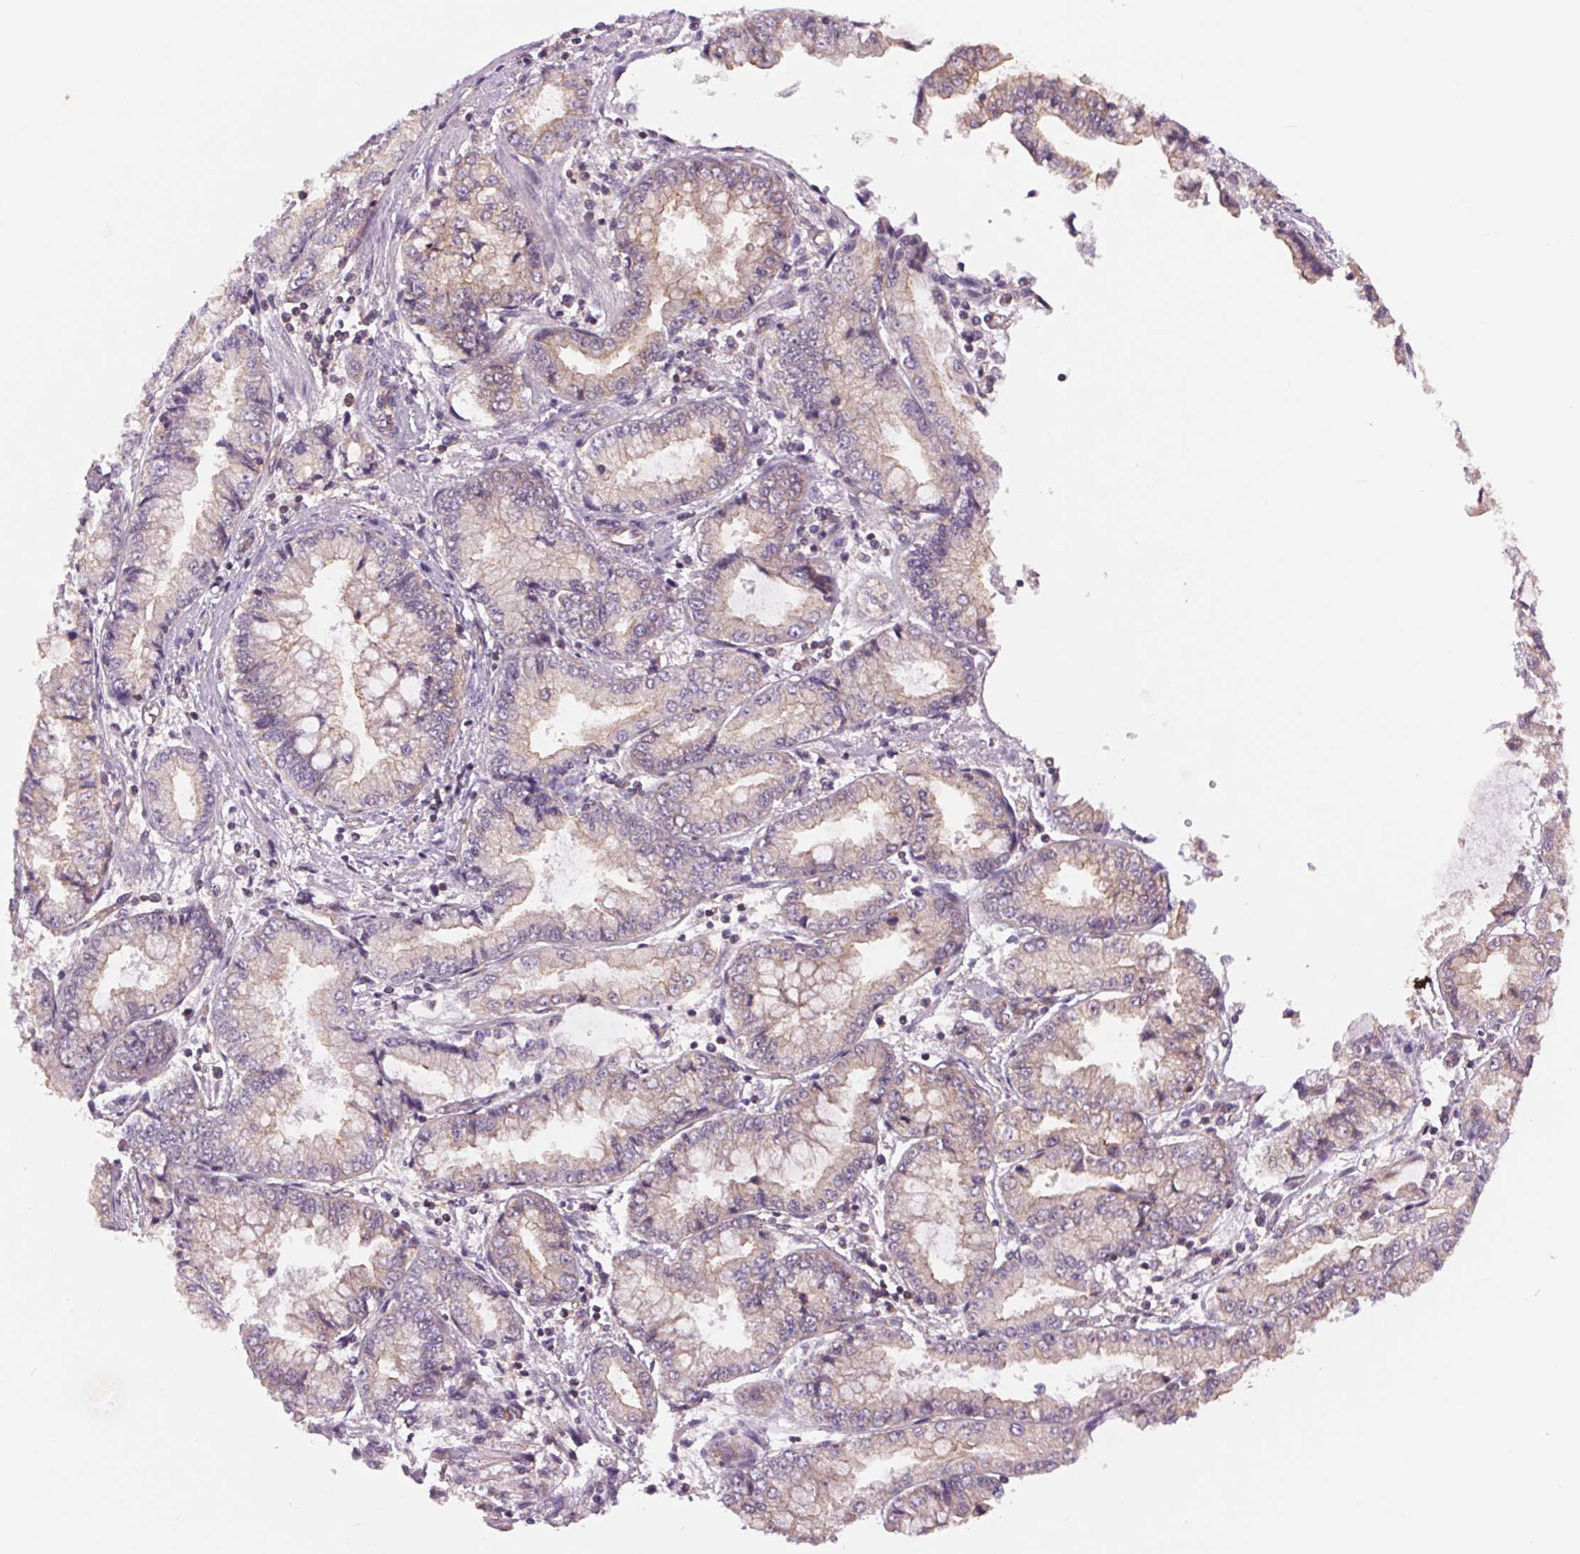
{"staining": {"intensity": "weak", "quantity": "<25%", "location": "cytoplasmic/membranous"}, "tissue": "stomach cancer", "cell_type": "Tumor cells", "image_type": "cancer", "snomed": [{"axis": "morphology", "description": "Adenocarcinoma, NOS"}, {"axis": "topography", "description": "Stomach, upper"}], "caption": "Tumor cells show no significant protein positivity in stomach adenocarcinoma. (Brightfield microscopy of DAB (3,3'-diaminobenzidine) IHC at high magnification).", "gene": "SH3RF2", "patient": {"sex": "female", "age": 74}}